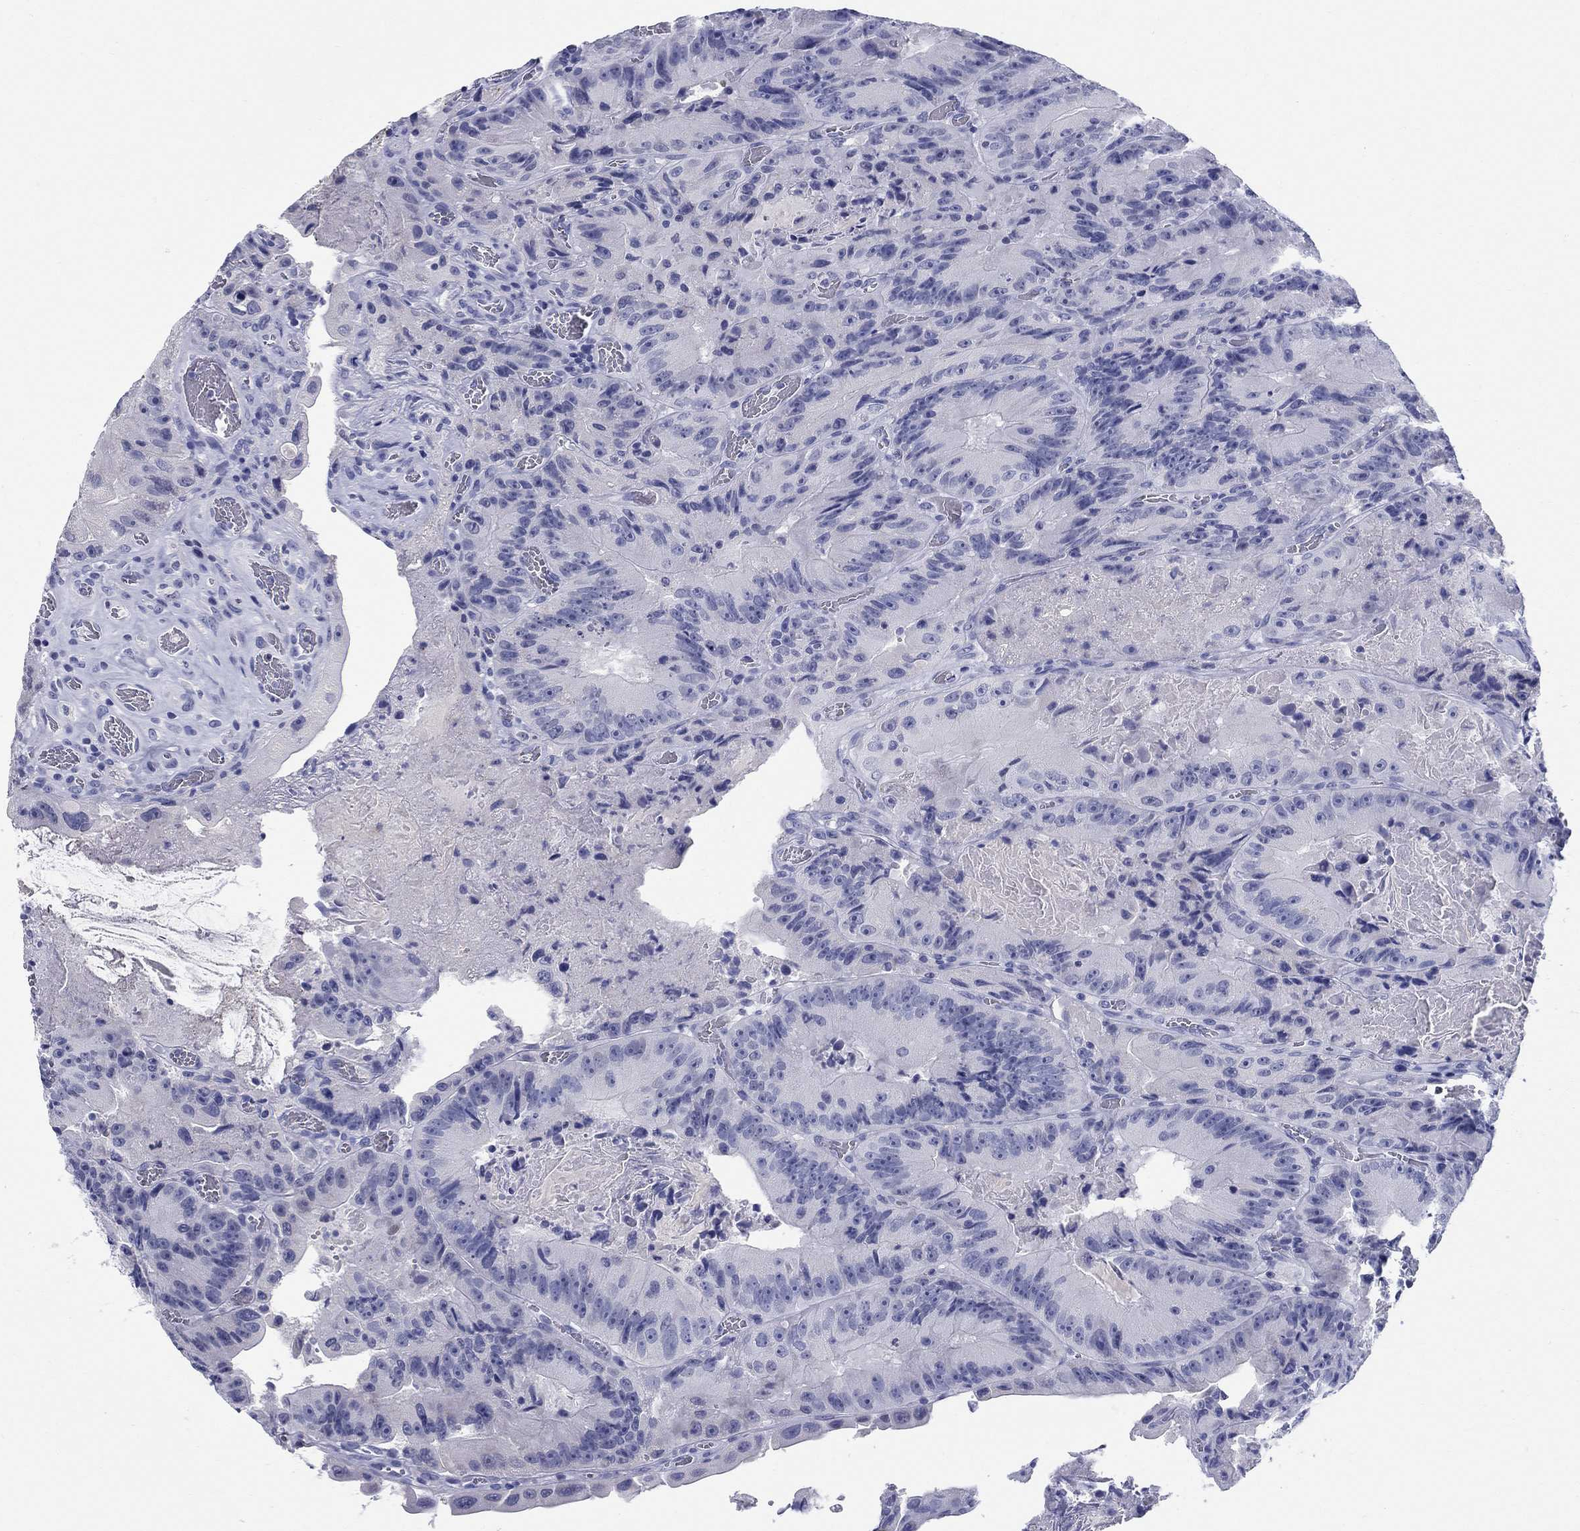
{"staining": {"intensity": "negative", "quantity": "none", "location": "none"}, "tissue": "colorectal cancer", "cell_type": "Tumor cells", "image_type": "cancer", "snomed": [{"axis": "morphology", "description": "Adenocarcinoma, NOS"}, {"axis": "topography", "description": "Colon"}], "caption": "Immunohistochemistry histopathology image of colorectal cancer stained for a protein (brown), which displays no positivity in tumor cells. Nuclei are stained in blue.", "gene": "LAMP5", "patient": {"sex": "female", "age": 86}}